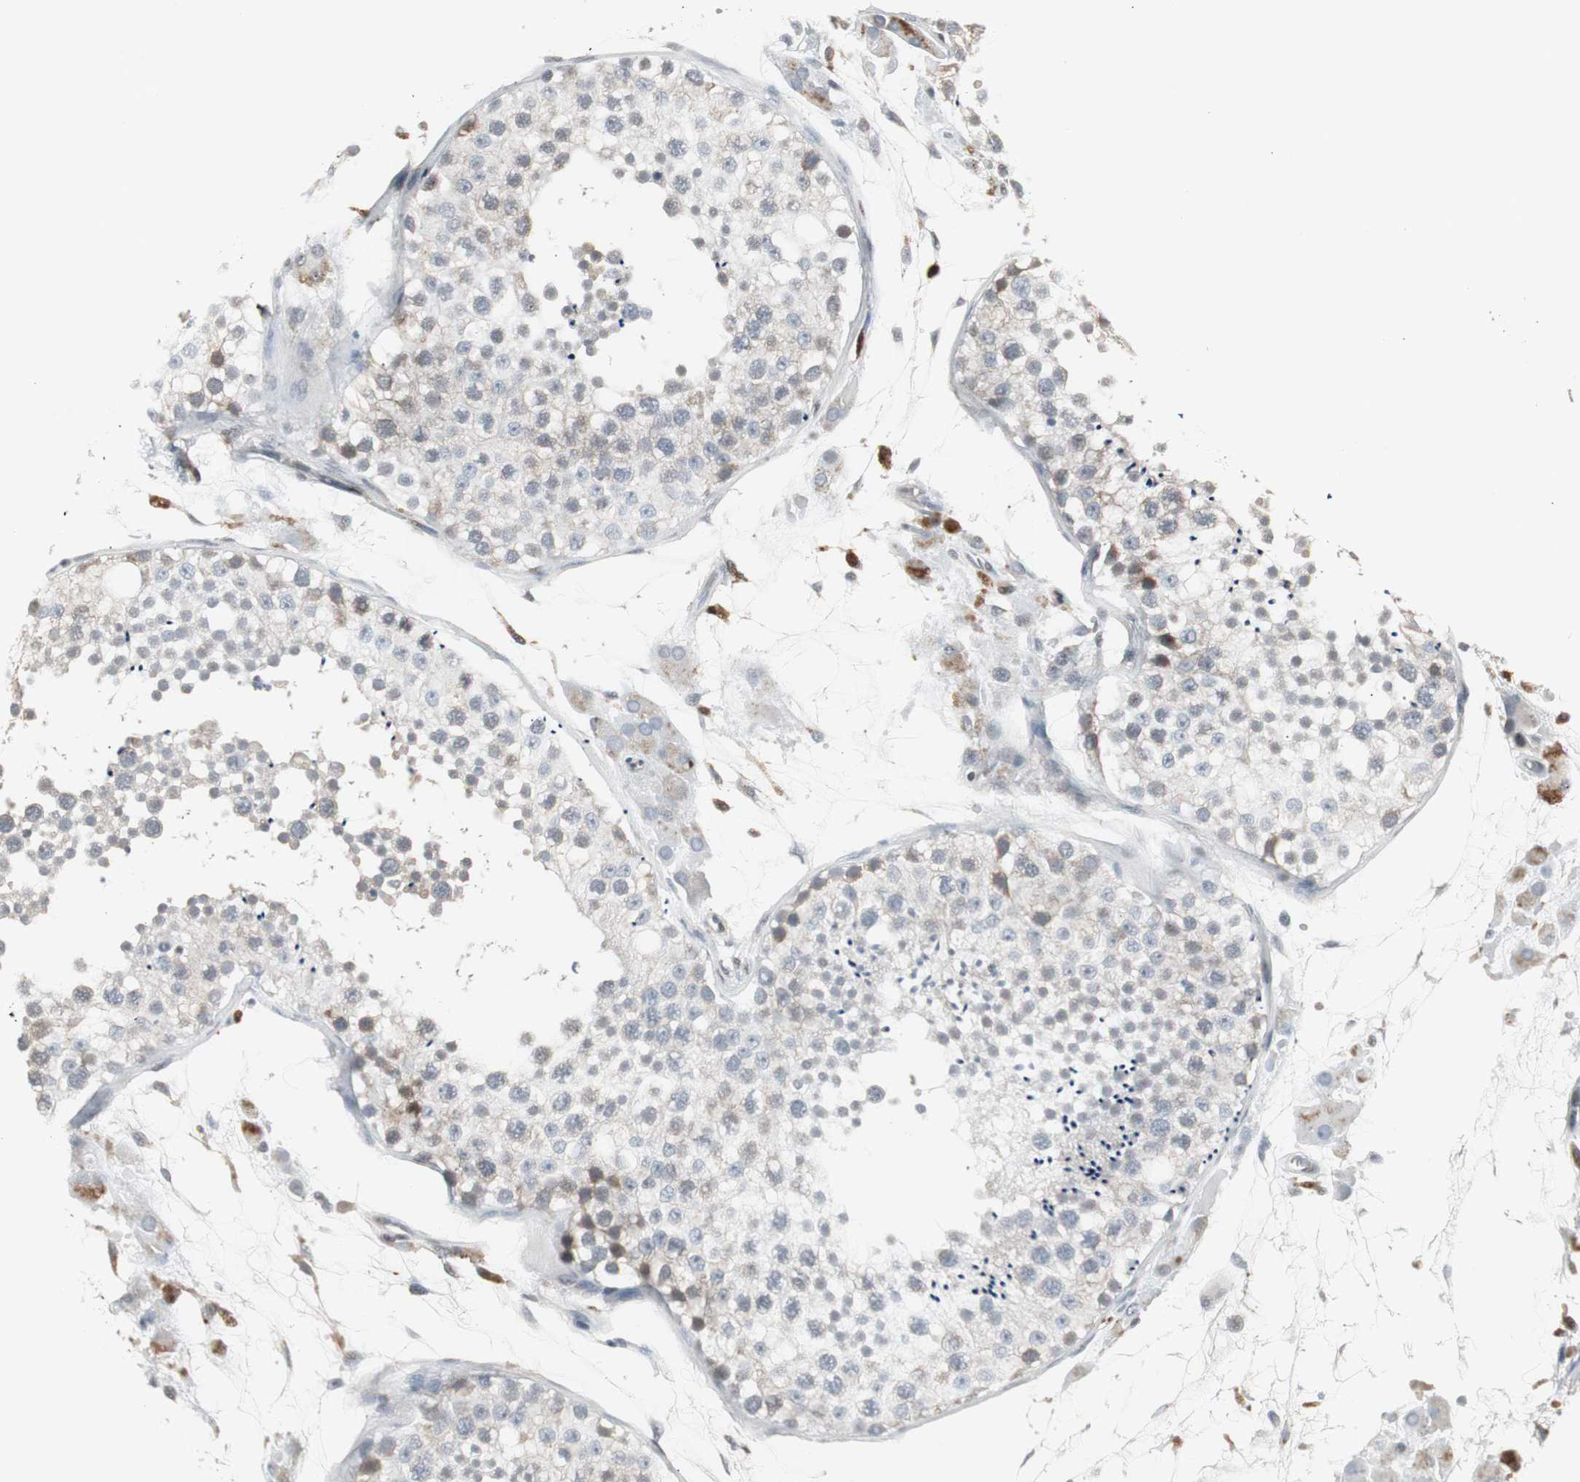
{"staining": {"intensity": "negative", "quantity": "none", "location": "none"}, "tissue": "testis", "cell_type": "Cells in seminiferous ducts", "image_type": "normal", "snomed": [{"axis": "morphology", "description": "Normal tissue, NOS"}, {"axis": "topography", "description": "Testis"}], "caption": "An IHC photomicrograph of benign testis is shown. There is no staining in cells in seminiferous ducts of testis.", "gene": "GRK2", "patient": {"sex": "male", "age": 26}}